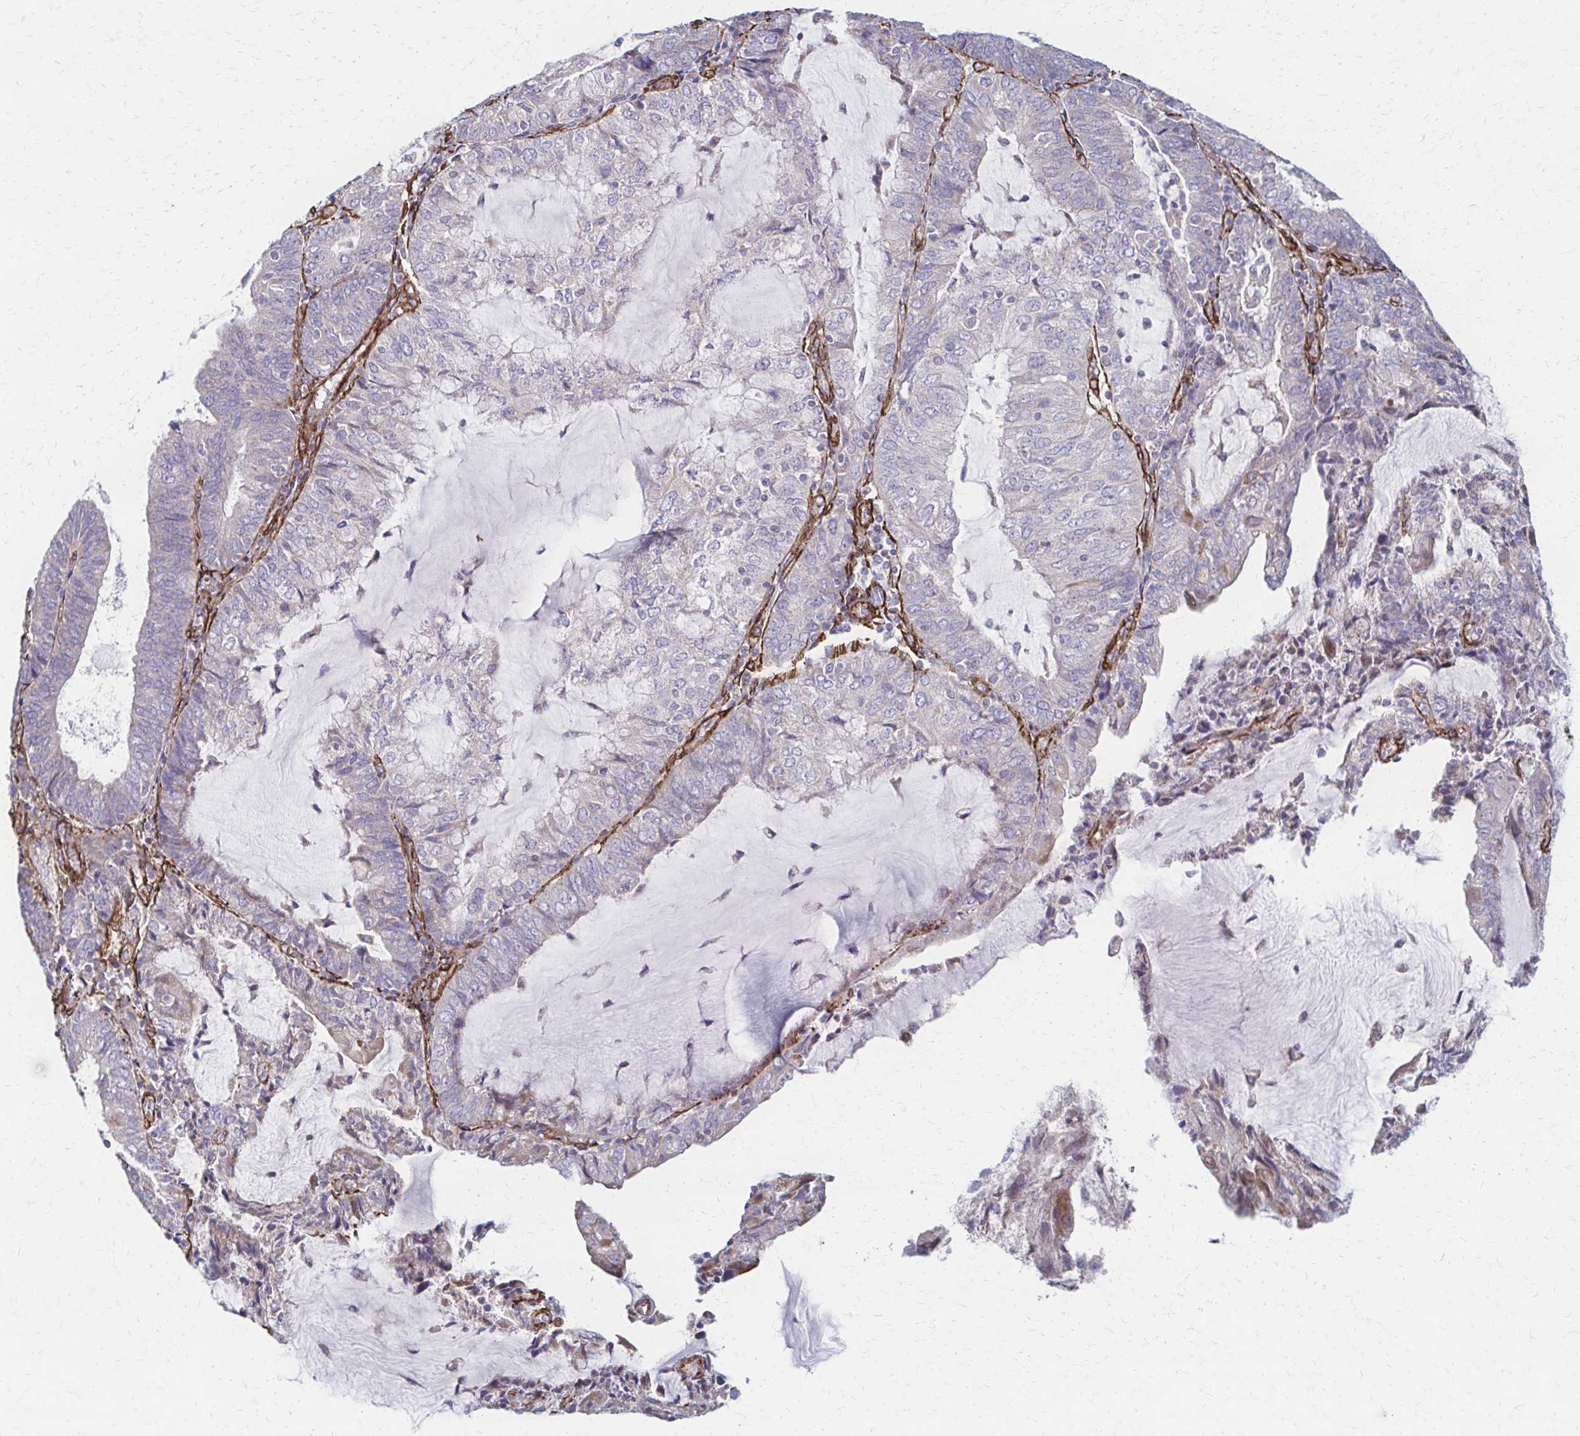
{"staining": {"intensity": "negative", "quantity": "none", "location": "none"}, "tissue": "endometrial cancer", "cell_type": "Tumor cells", "image_type": "cancer", "snomed": [{"axis": "morphology", "description": "Adenocarcinoma, NOS"}, {"axis": "topography", "description": "Endometrium"}], "caption": "A high-resolution histopathology image shows immunohistochemistry staining of adenocarcinoma (endometrial), which reveals no significant positivity in tumor cells.", "gene": "TIMMDC1", "patient": {"sex": "female", "age": 81}}